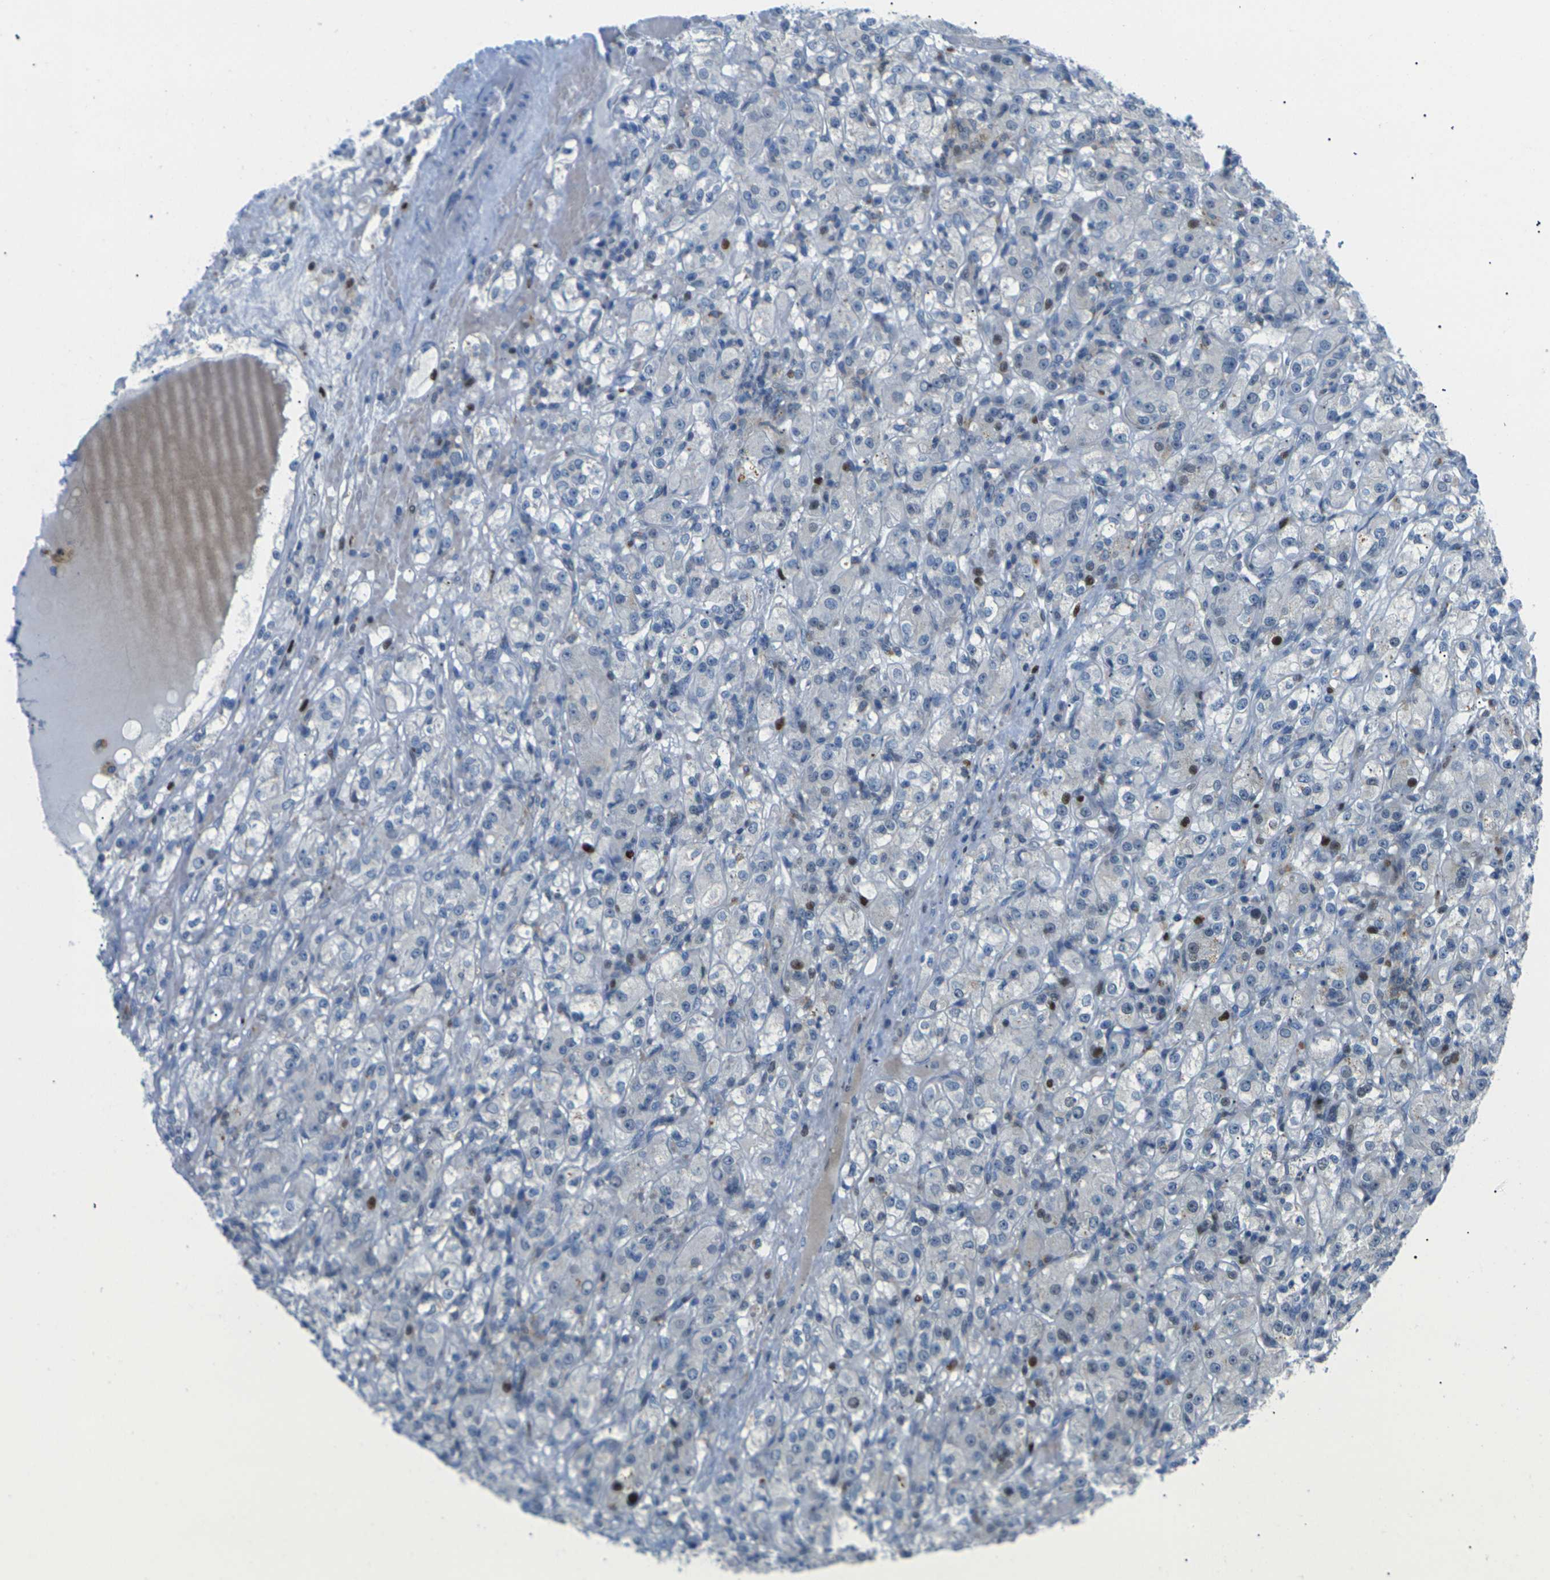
{"staining": {"intensity": "negative", "quantity": "none", "location": "none"}, "tissue": "renal cancer", "cell_type": "Tumor cells", "image_type": "cancer", "snomed": [{"axis": "morphology", "description": "Normal tissue, NOS"}, {"axis": "morphology", "description": "Adenocarcinoma, NOS"}, {"axis": "topography", "description": "Kidney"}], "caption": "A high-resolution photomicrograph shows immunohistochemistry (IHC) staining of renal cancer (adenocarcinoma), which exhibits no significant staining in tumor cells.", "gene": "RPS6KA3", "patient": {"sex": "male", "age": 61}}